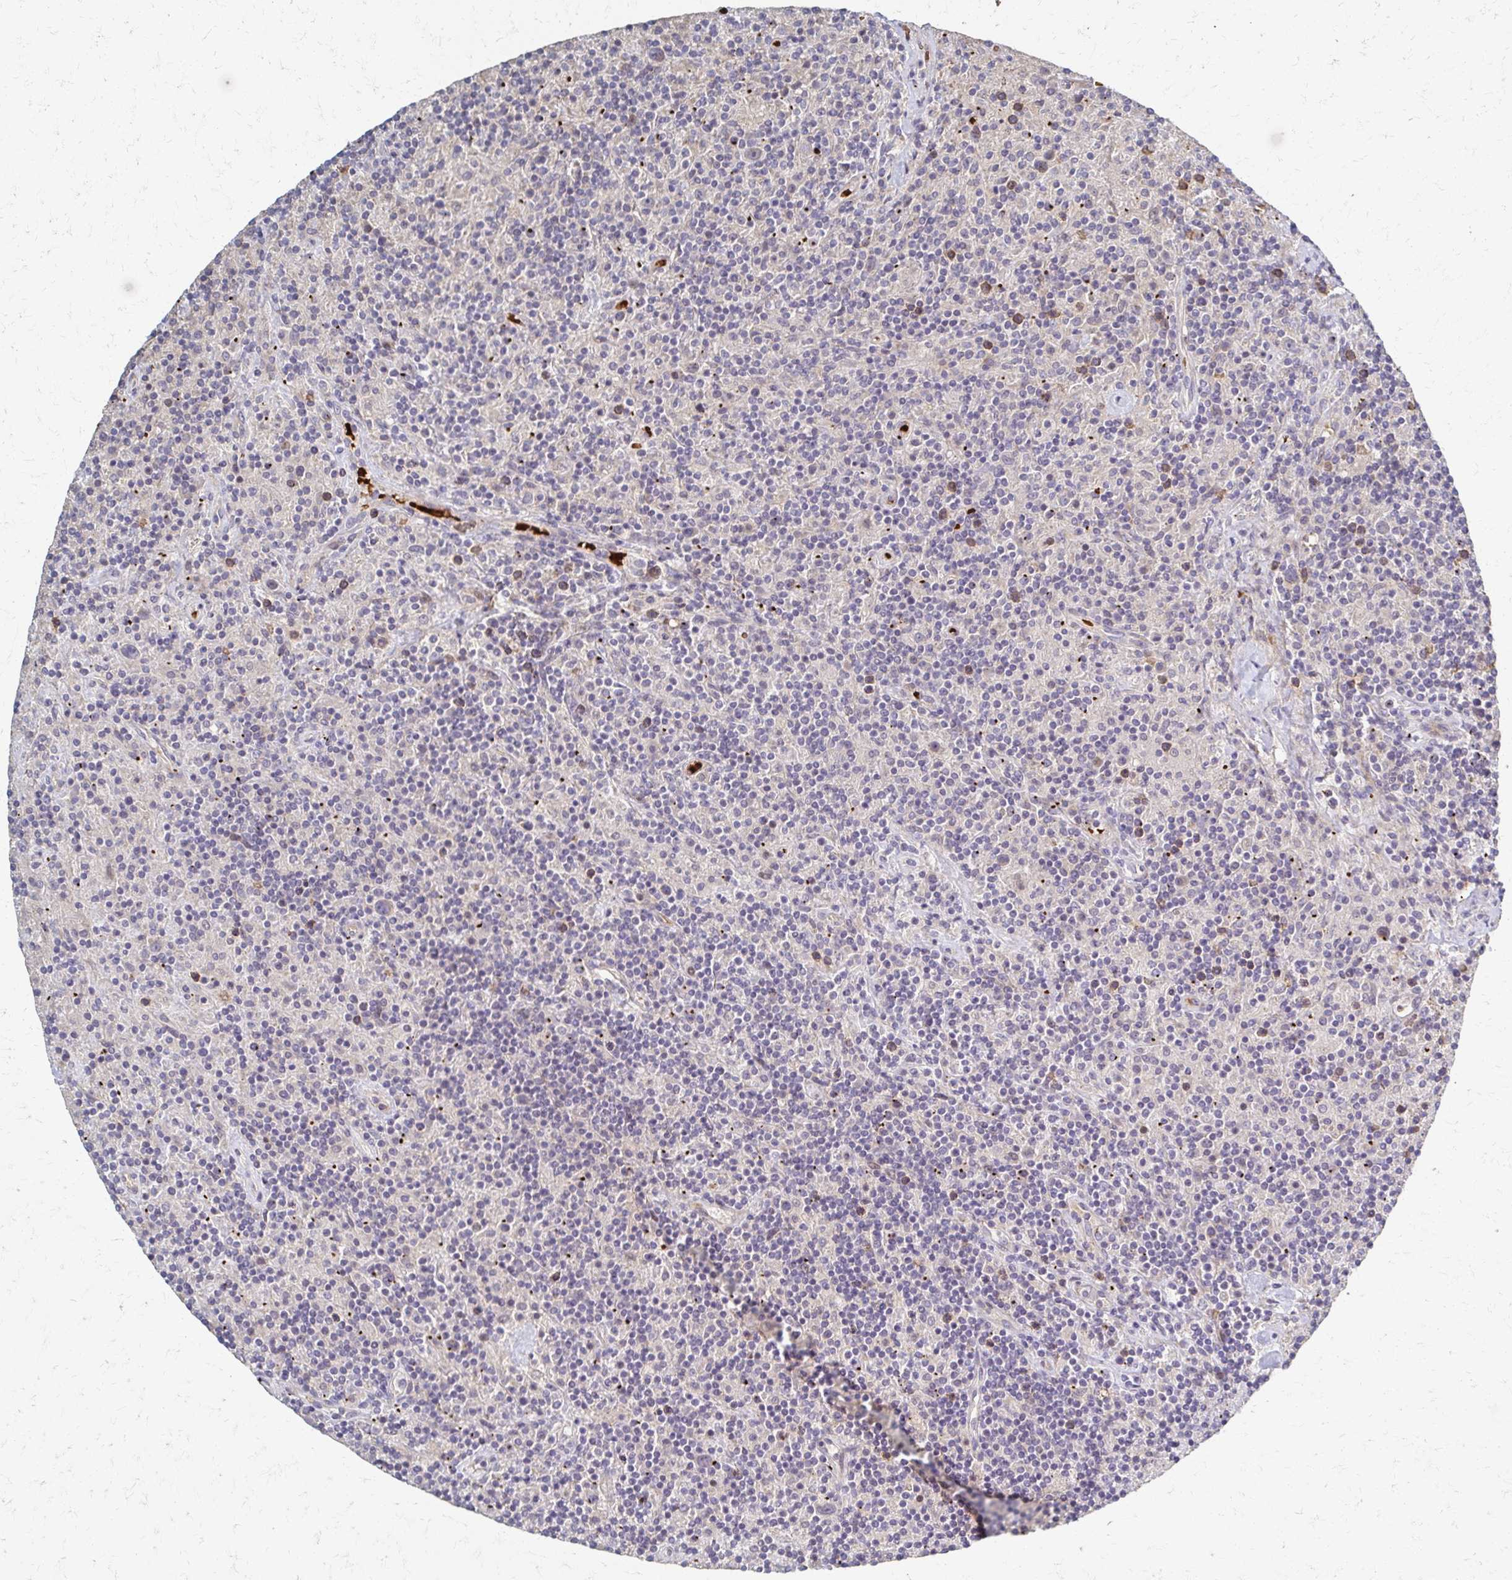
{"staining": {"intensity": "weak", "quantity": "<25%", "location": "cytoplasmic/membranous"}, "tissue": "lymphoma", "cell_type": "Tumor cells", "image_type": "cancer", "snomed": [{"axis": "morphology", "description": "Hodgkin's disease, NOS"}, {"axis": "topography", "description": "Lymph node"}], "caption": "Micrograph shows no protein expression in tumor cells of lymphoma tissue.", "gene": "SKA2", "patient": {"sex": "male", "age": 70}}